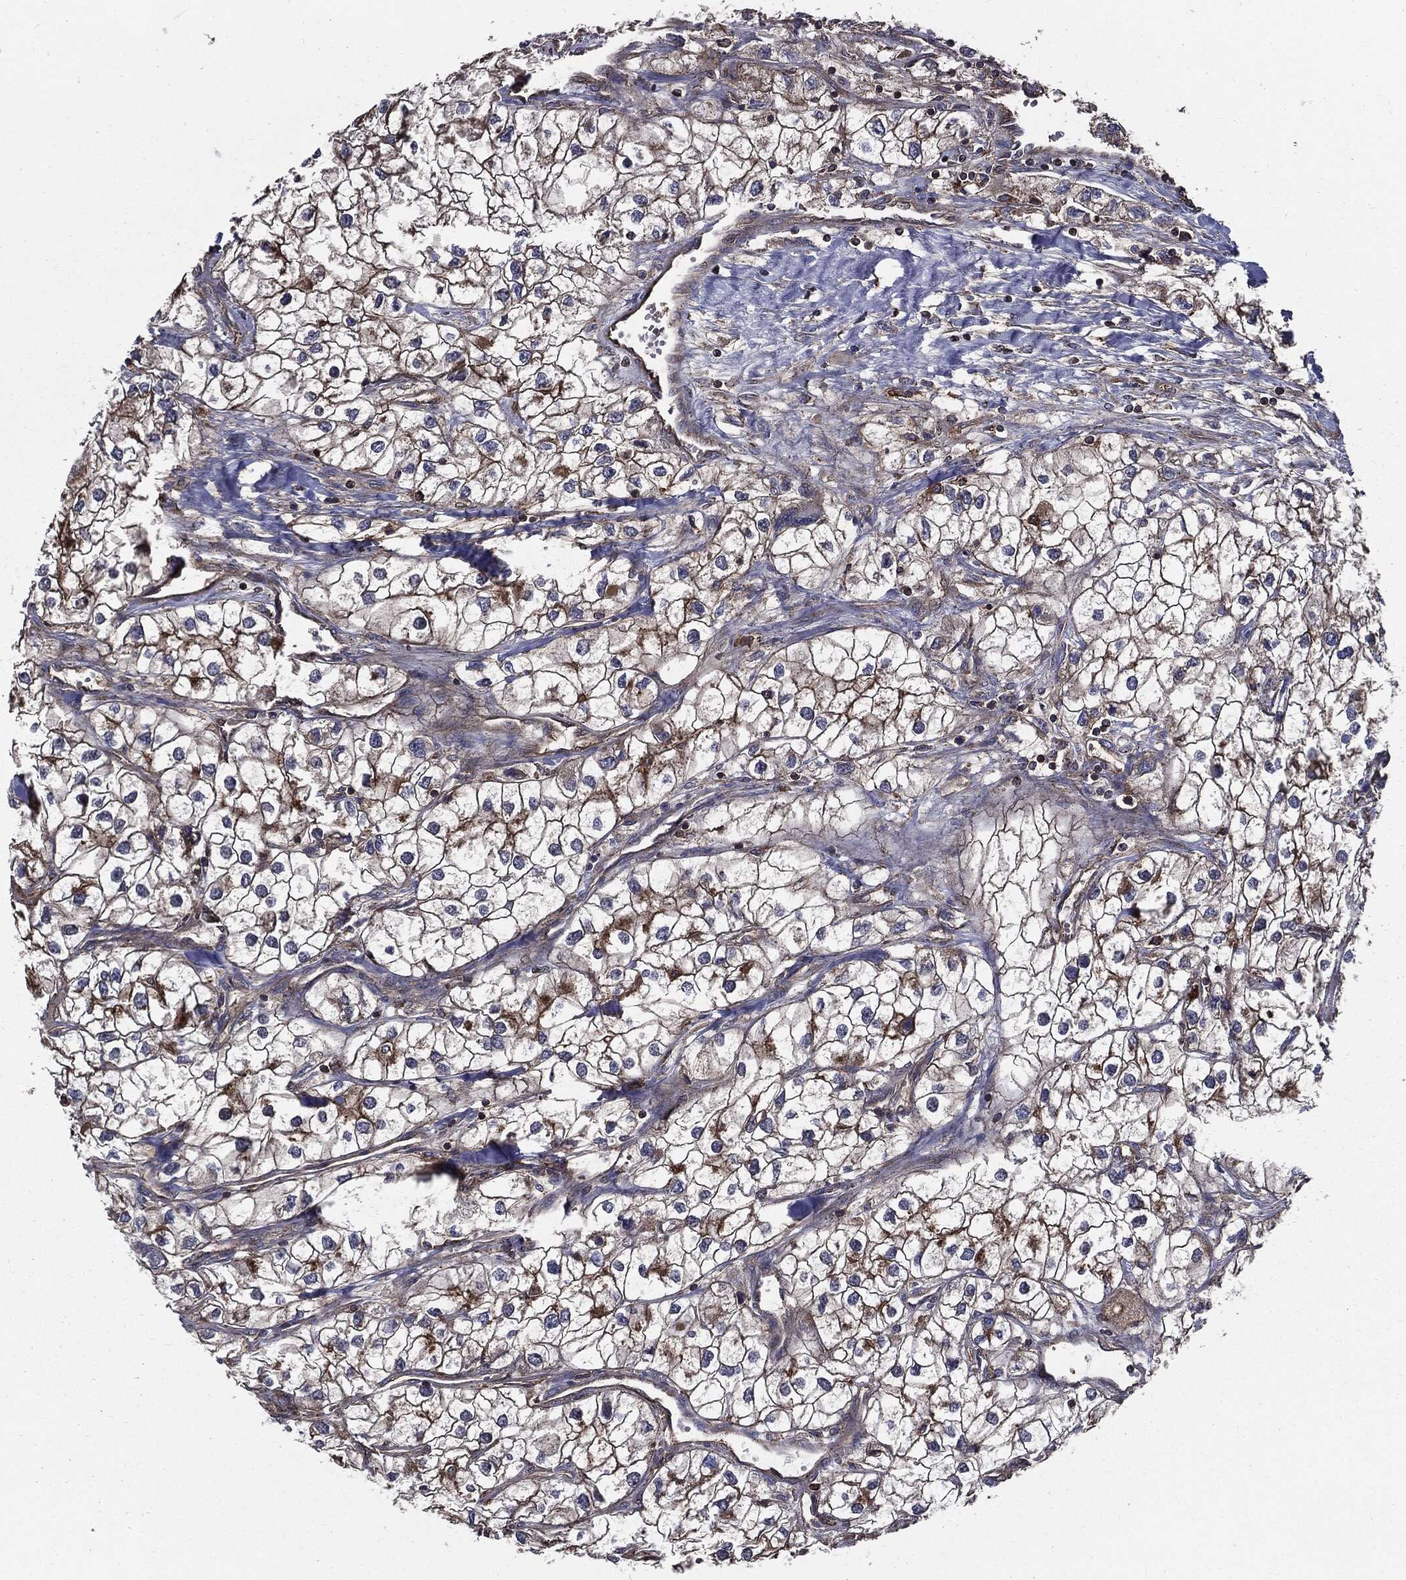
{"staining": {"intensity": "strong", "quantity": "25%-75%", "location": "cytoplasmic/membranous"}, "tissue": "renal cancer", "cell_type": "Tumor cells", "image_type": "cancer", "snomed": [{"axis": "morphology", "description": "Adenocarcinoma, NOS"}, {"axis": "topography", "description": "Kidney"}], "caption": "Immunohistochemistry photomicrograph of human renal cancer (adenocarcinoma) stained for a protein (brown), which exhibits high levels of strong cytoplasmic/membranous expression in about 25%-75% of tumor cells.", "gene": "PDCD6IP", "patient": {"sex": "male", "age": 59}}